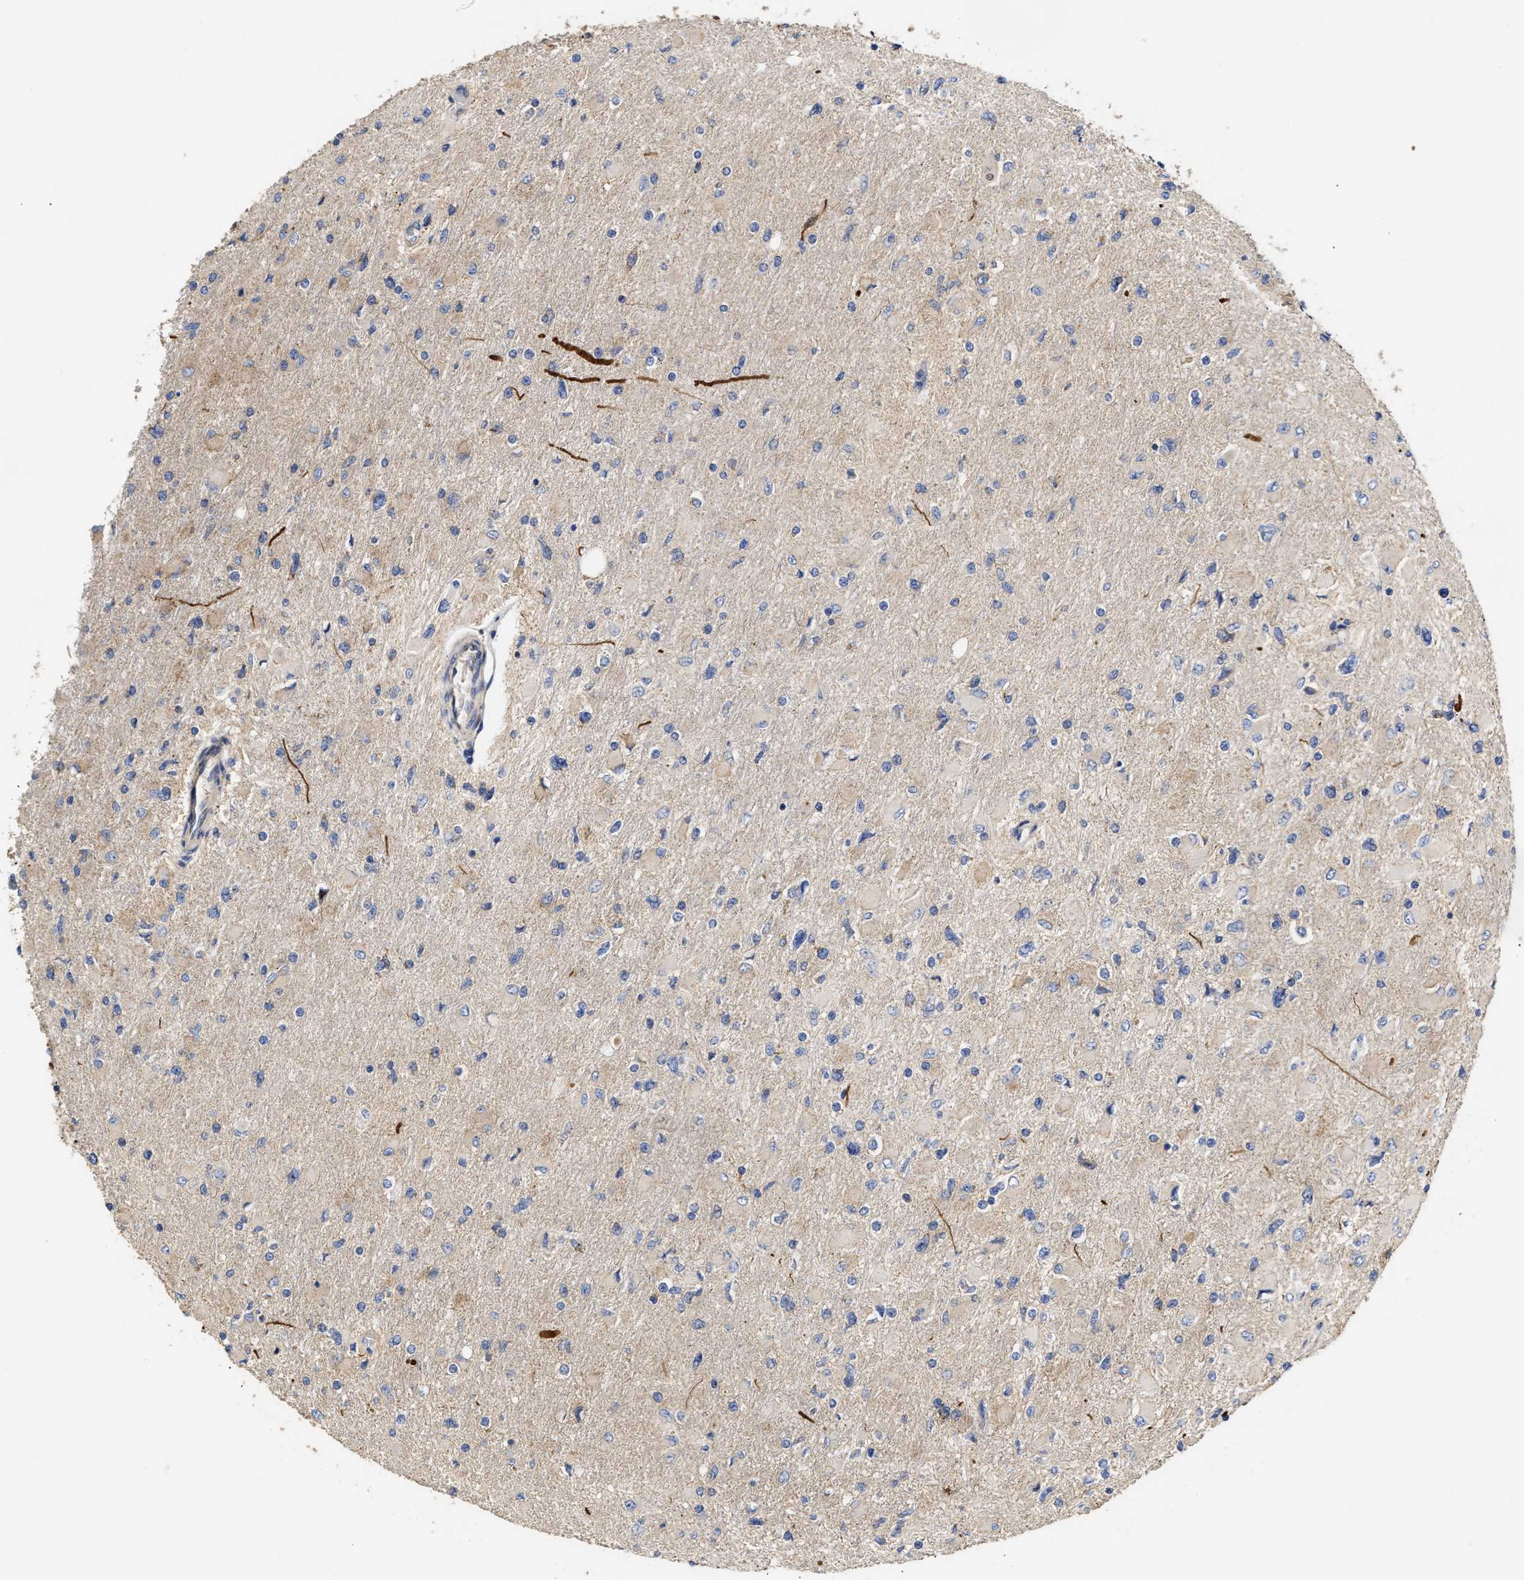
{"staining": {"intensity": "negative", "quantity": "none", "location": "none"}, "tissue": "glioma", "cell_type": "Tumor cells", "image_type": "cancer", "snomed": [{"axis": "morphology", "description": "Glioma, malignant, High grade"}, {"axis": "topography", "description": "Cerebral cortex"}], "caption": "This histopathology image is of glioma stained with IHC to label a protein in brown with the nuclei are counter-stained blue. There is no staining in tumor cells. (Brightfield microscopy of DAB (3,3'-diaminobenzidine) IHC at high magnification).", "gene": "MALSU1", "patient": {"sex": "female", "age": 36}}